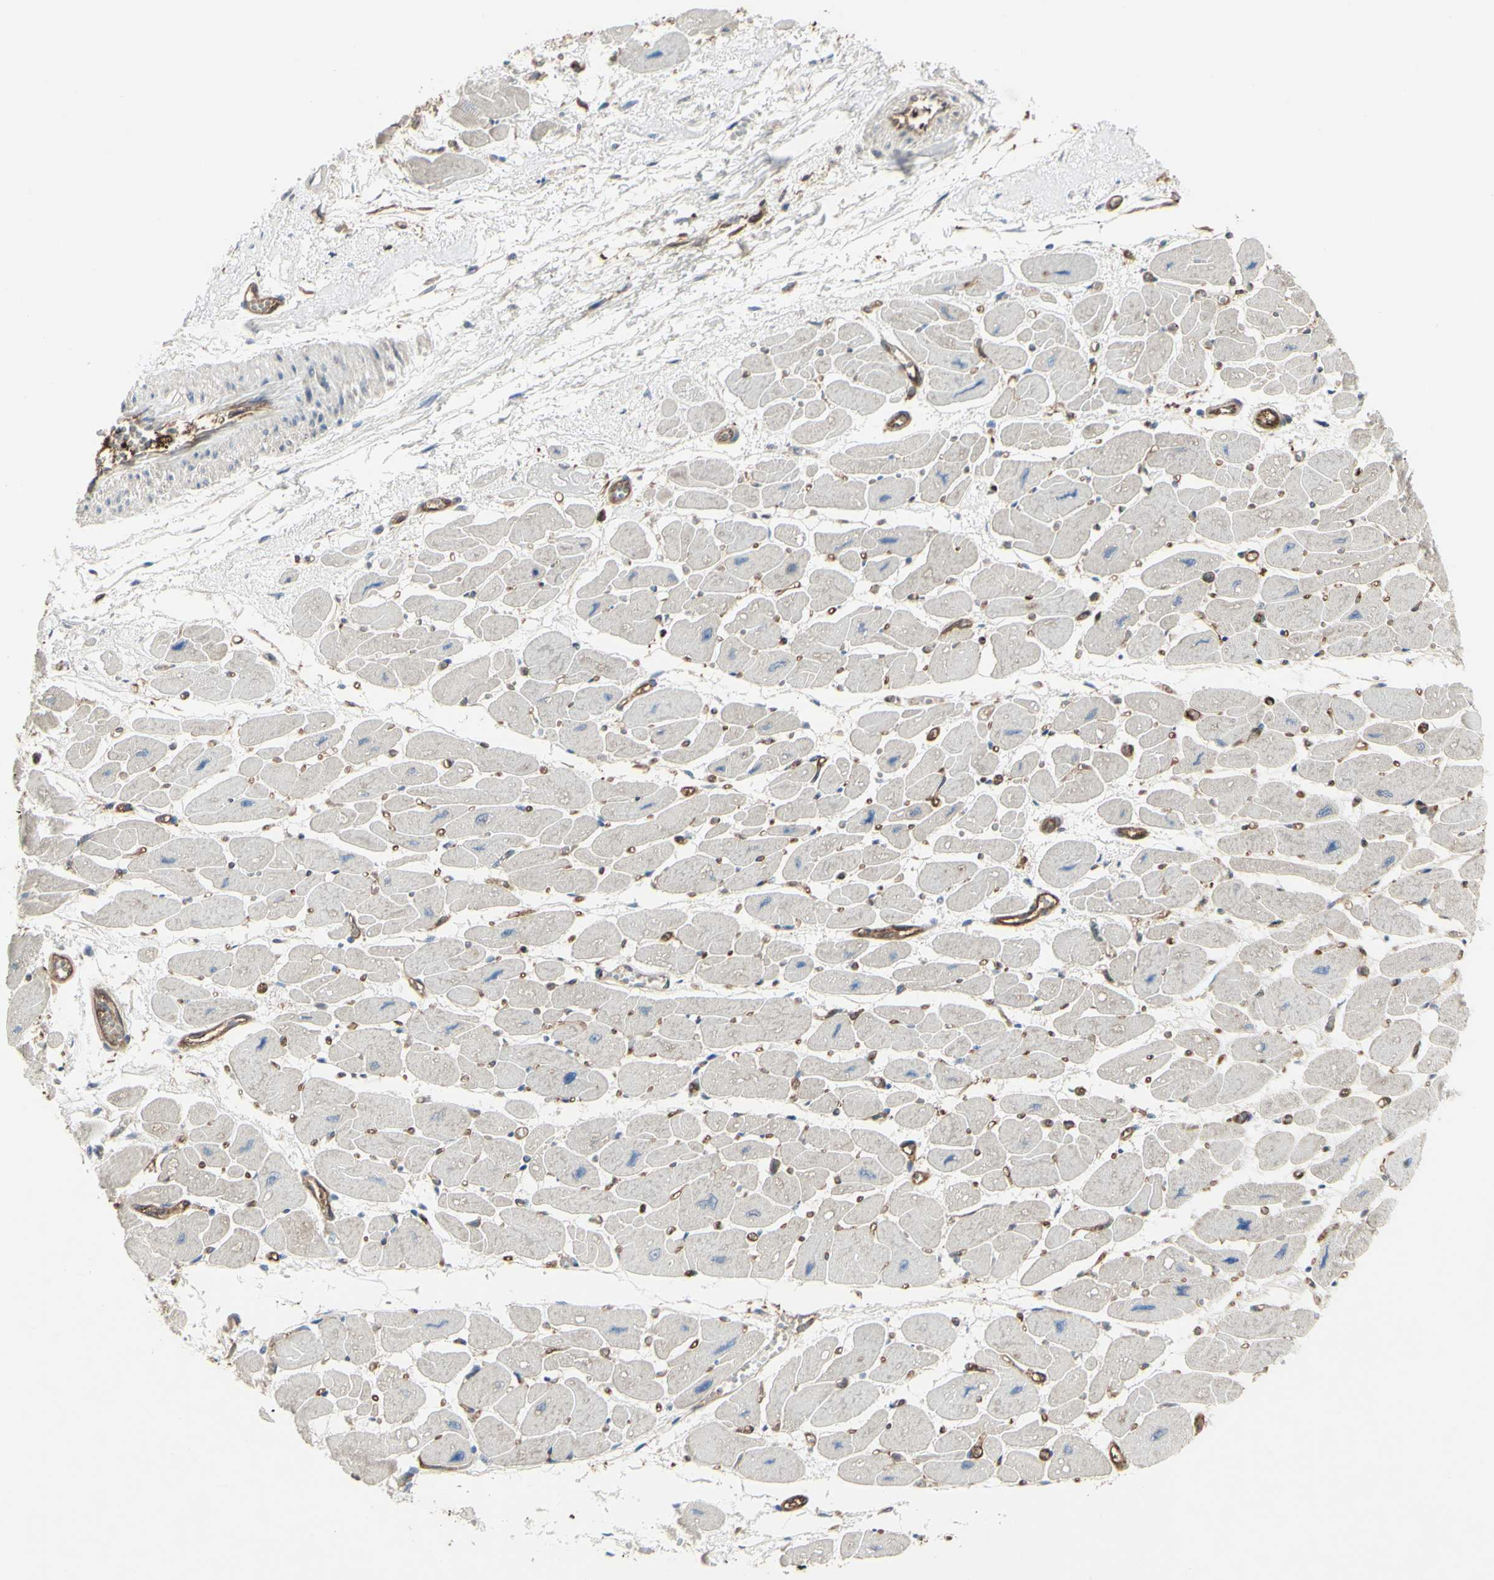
{"staining": {"intensity": "negative", "quantity": "none", "location": "none"}, "tissue": "heart muscle", "cell_type": "Cardiomyocytes", "image_type": "normal", "snomed": [{"axis": "morphology", "description": "Normal tissue, NOS"}, {"axis": "topography", "description": "Heart"}], "caption": "Cardiomyocytes are negative for protein expression in unremarkable human heart muscle.", "gene": "IGSF9B", "patient": {"sex": "female", "age": 54}}